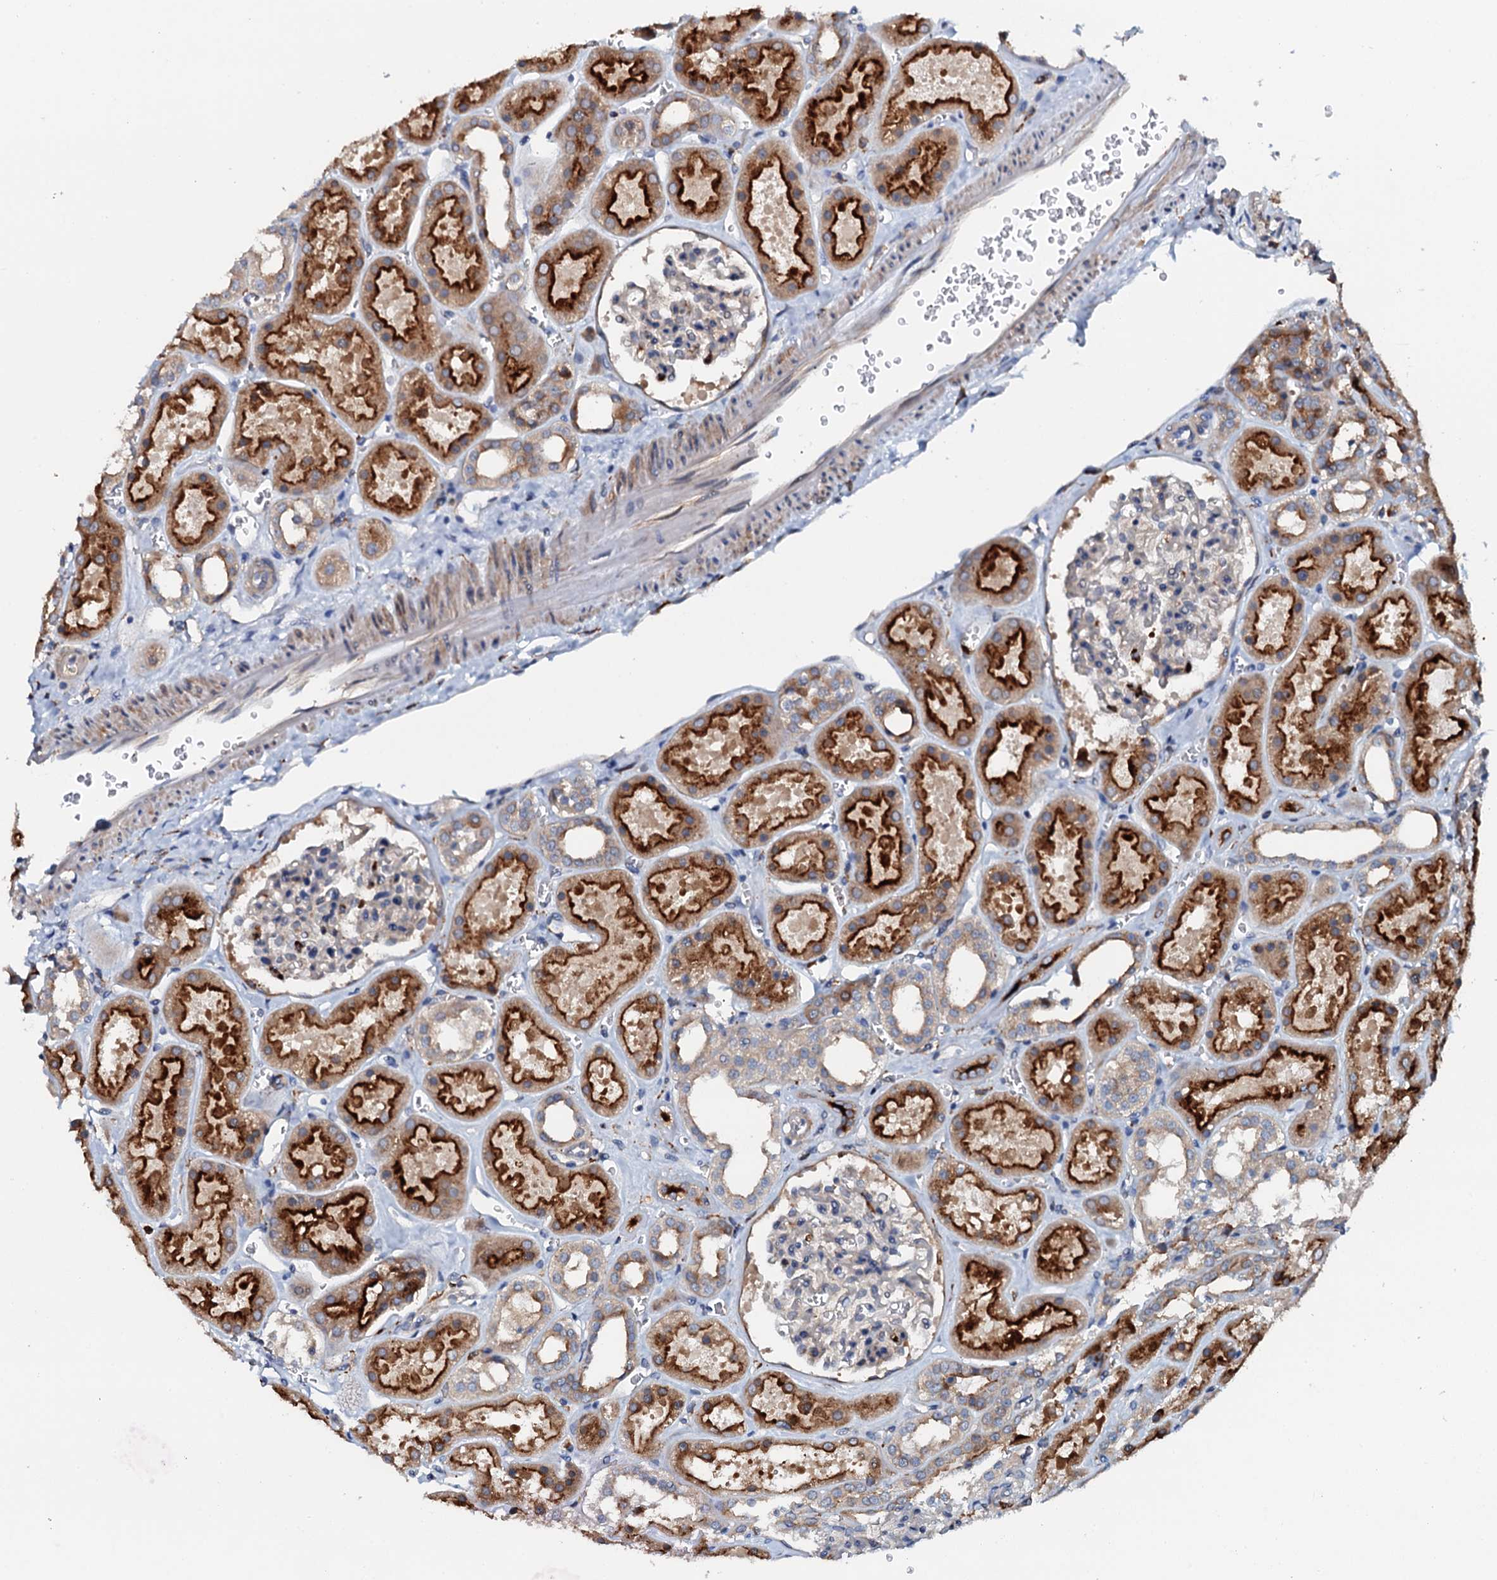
{"staining": {"intensity": "negative", "quantity": "none", "location": "none"}, "tissue": "kidney", "cell_type": "Cells in glomeruli", "image_type": "normal", "snomed": [{"axis": "morphology", "description": "Normal tissue, NOS"}, {"axis": "topography", "description": "Kidney"}], "caption": "High power microscopy photomicrograph of an IHC photomicrograph of unremarkable kidney, revealing no significant expression in cells in glomeruli. The staining was performed using DAB (3,3'-diaminobenzidine) to visualize the protein expression in brown, while the nuclei were stained in blue with hematoxylin (Magnification: 20x).", "gene": "VAMP8", "patient": {"sex": "female", "age": 41}}